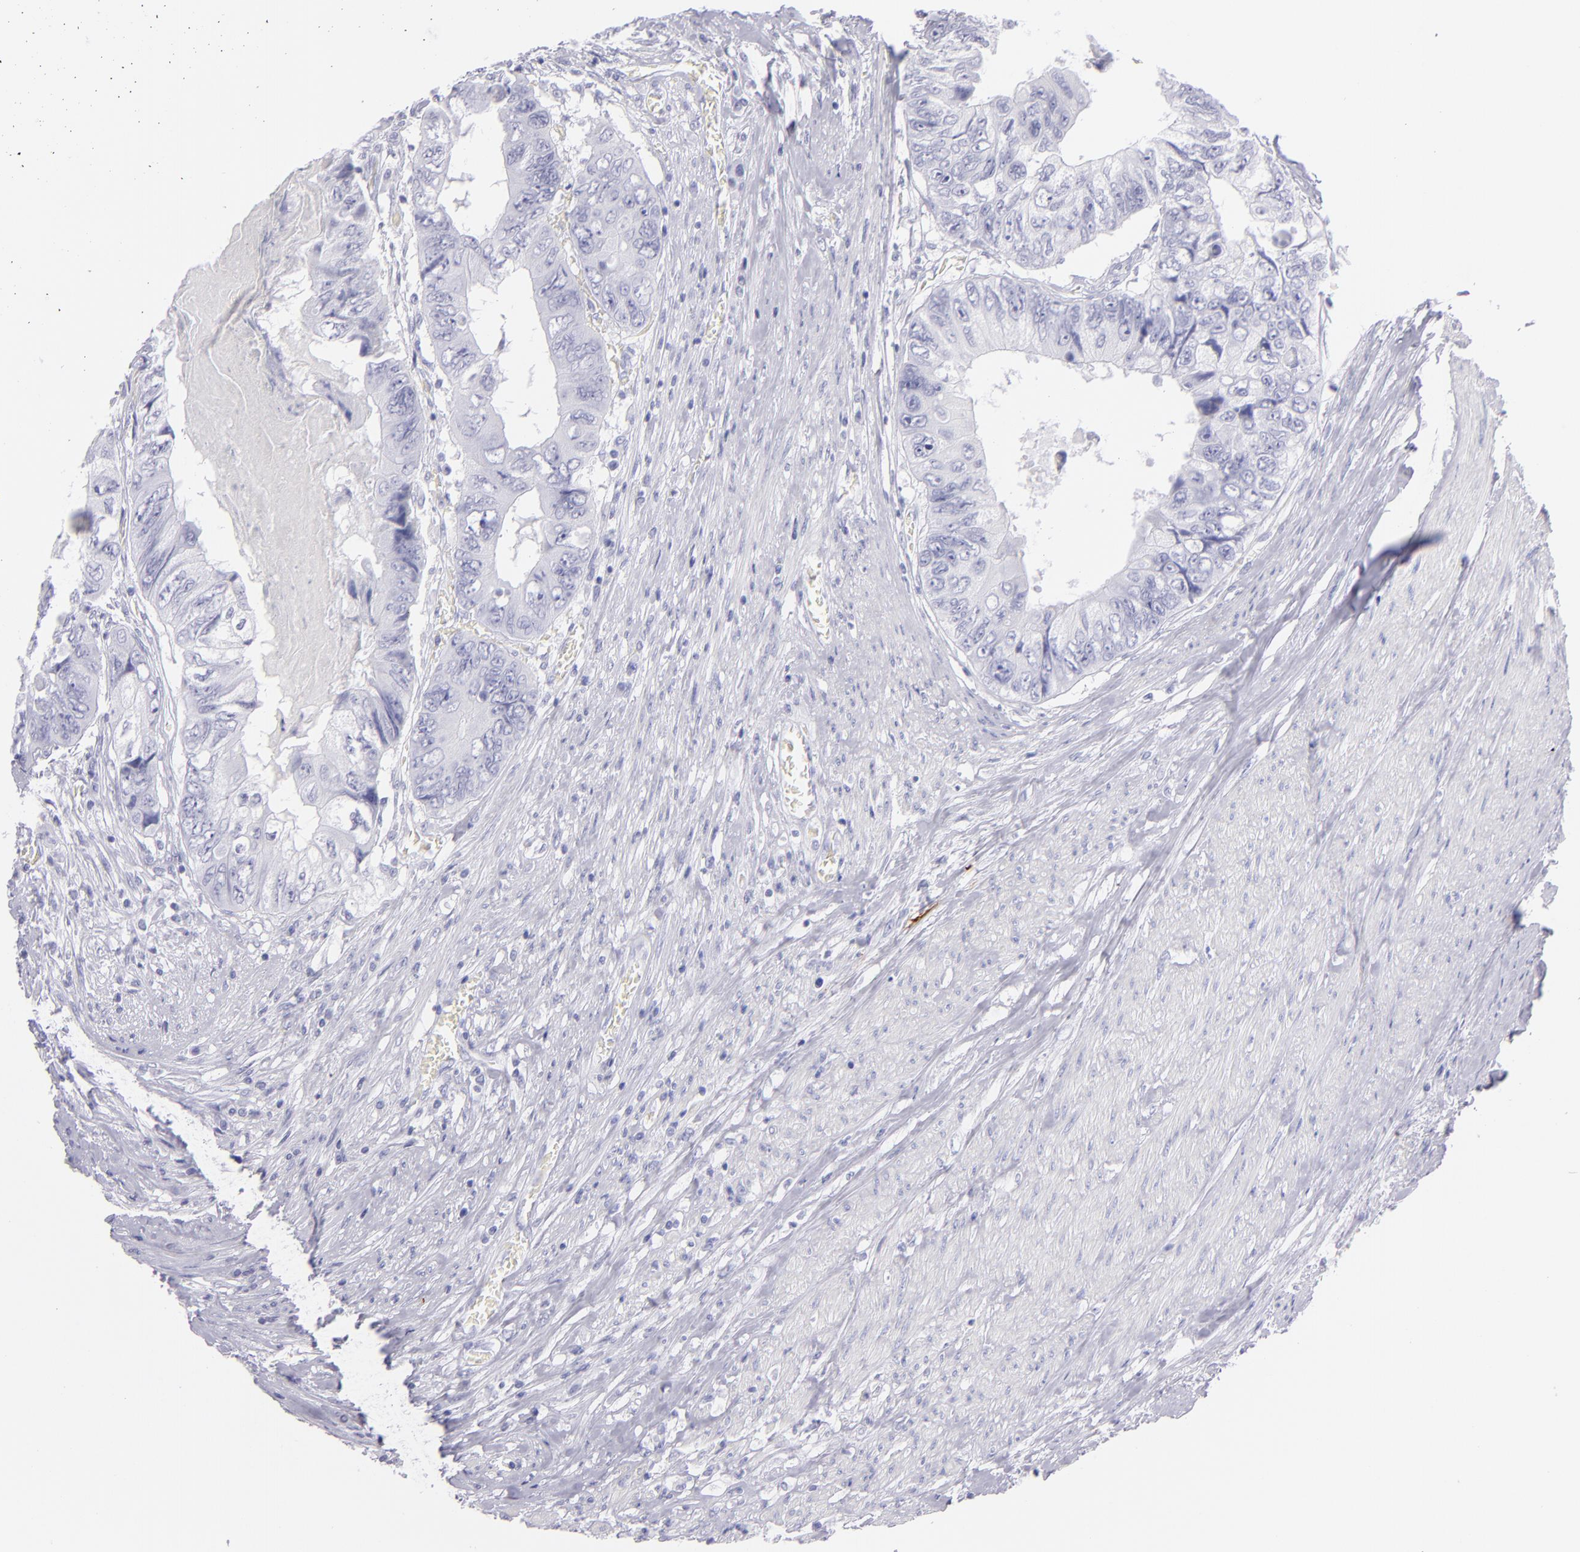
{"staining": {"intensity": "negative", "quantity": "none", "location": "none"}, "tissue": "colorectal cancer", "cell_type": "Tumor cells", "image_type": "cancer", "snomed": [{"axis": "morphology", "description": "Adenocarcinoma, NOS"}, {"axis": "topography", "description": "Rectum"}], "caption": "A high-resolution image shows immunohistochemistry (IHC) staining of colorectal adenocarcinoma, which demonstrates no significant staining in tumor cells. (Brightfield microscopy of DAB immunohistochemistry at high magnification).", "gene": "PRPH", "patient": {"sex": "female", "age": 82}}